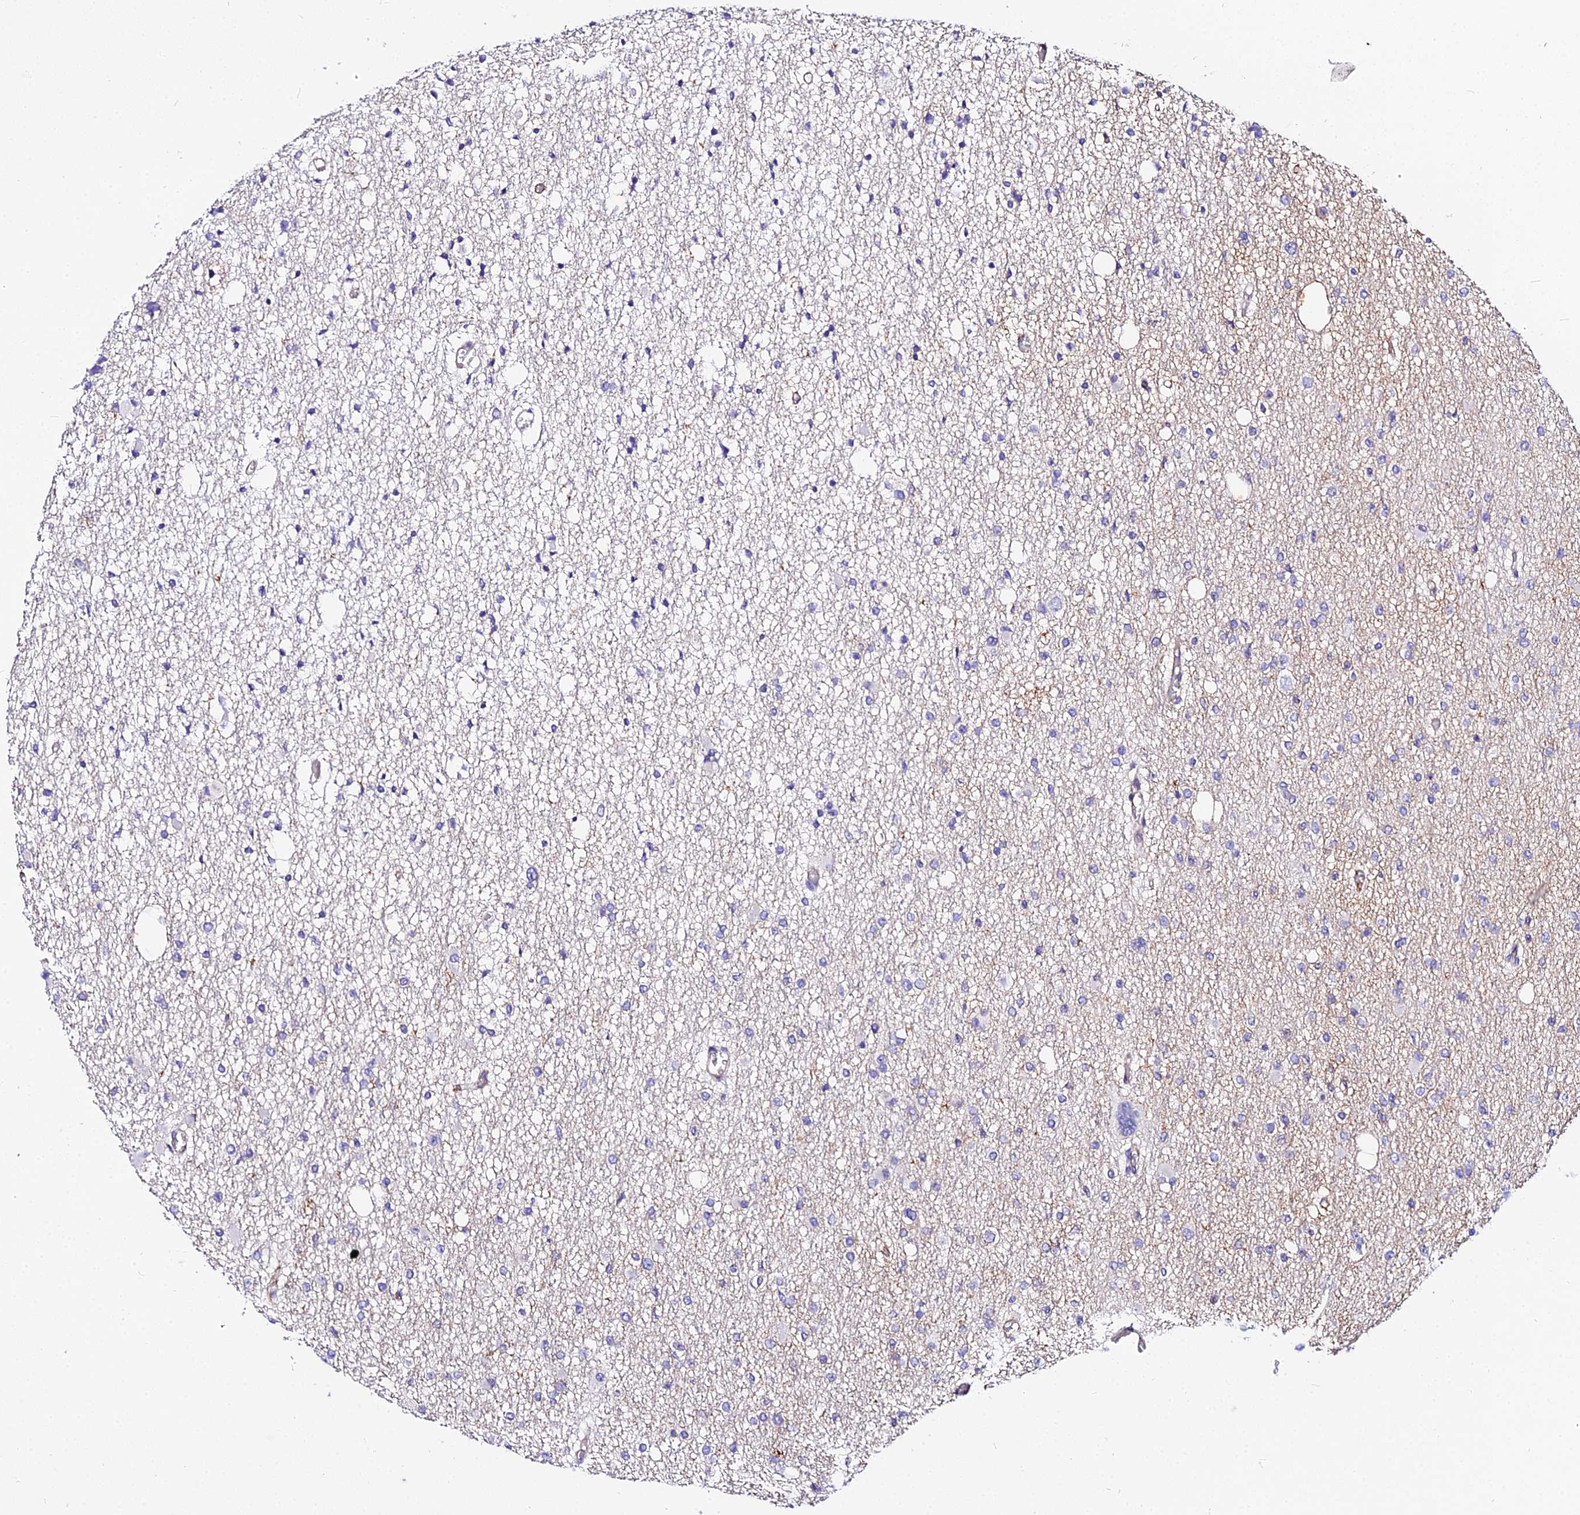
{"staining": {"intensity": "negative", "quantity": "none", "location": "none"}, "tissue": "glioma", "cell_type": "Tumor cells", "image_type": "cancer", "snomed": [{"axis": "morphology", "description": "Glioma, malignant, Low grade"}, {"axis": "topography", "description": "Brain"}], "caption": "Glioma stained for a protein using immunohistochemistry demonstrates no positivity tumor cells.", "gene": "DAW1", "patient": {"sex": "female", "age": 22}}